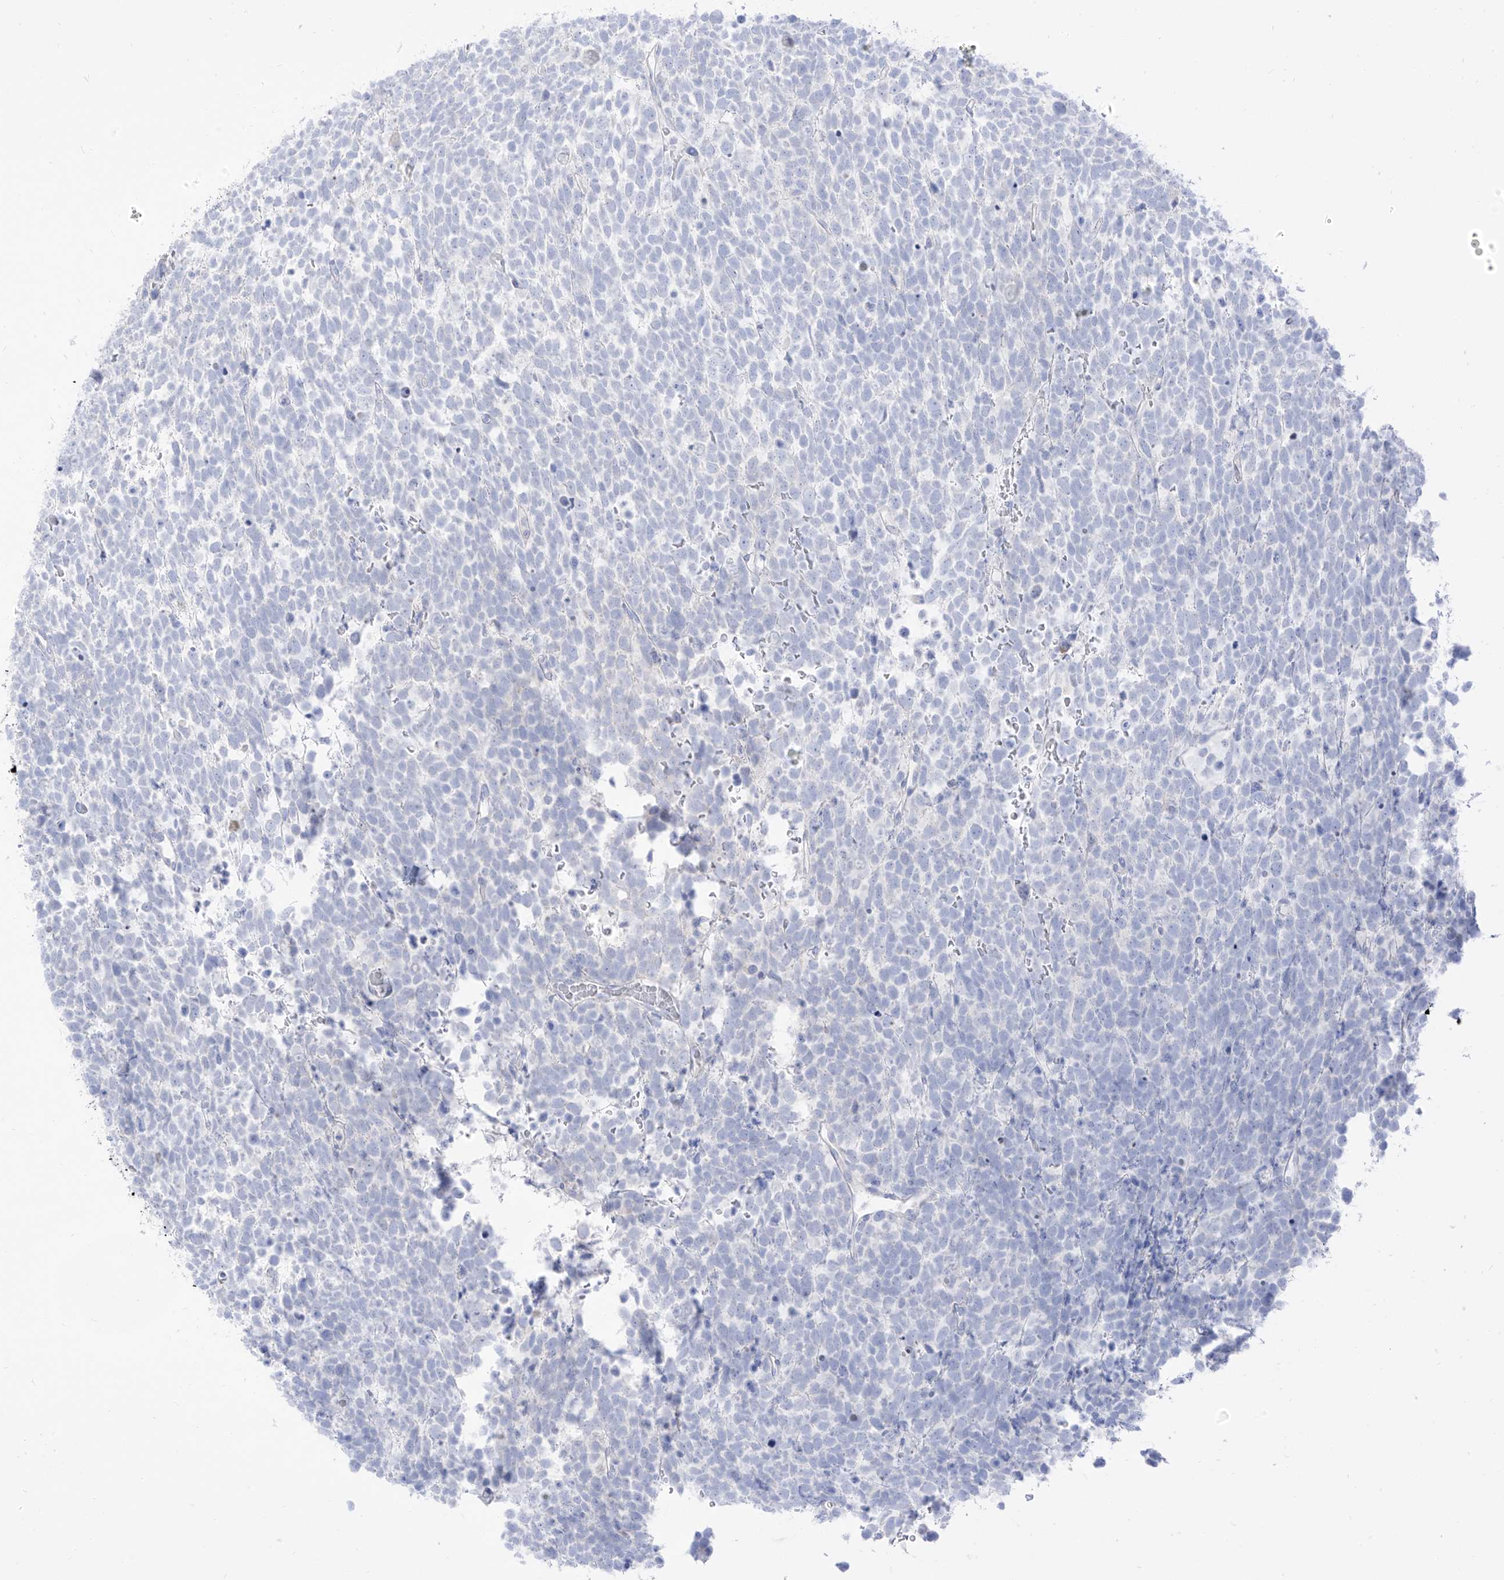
{"staining": {"intensity": "negative", "quantity": "none", "location": "none"}, "tissue": "urothelial cancer", "cell_type": "Tumor cells", "image_type": "cancer", "snomed": [{"axis": "morphology", "description": "Urothelial carcinoma, High grade"}, {"axis": "topography", "description": "Urinary bladder"}], "caption": "There is no significant positivity in tumor cells of urothelial carcinoma (high-grade).", "gene": "ARHGEF40", "patient": {"sex": "female", "age": 82}}